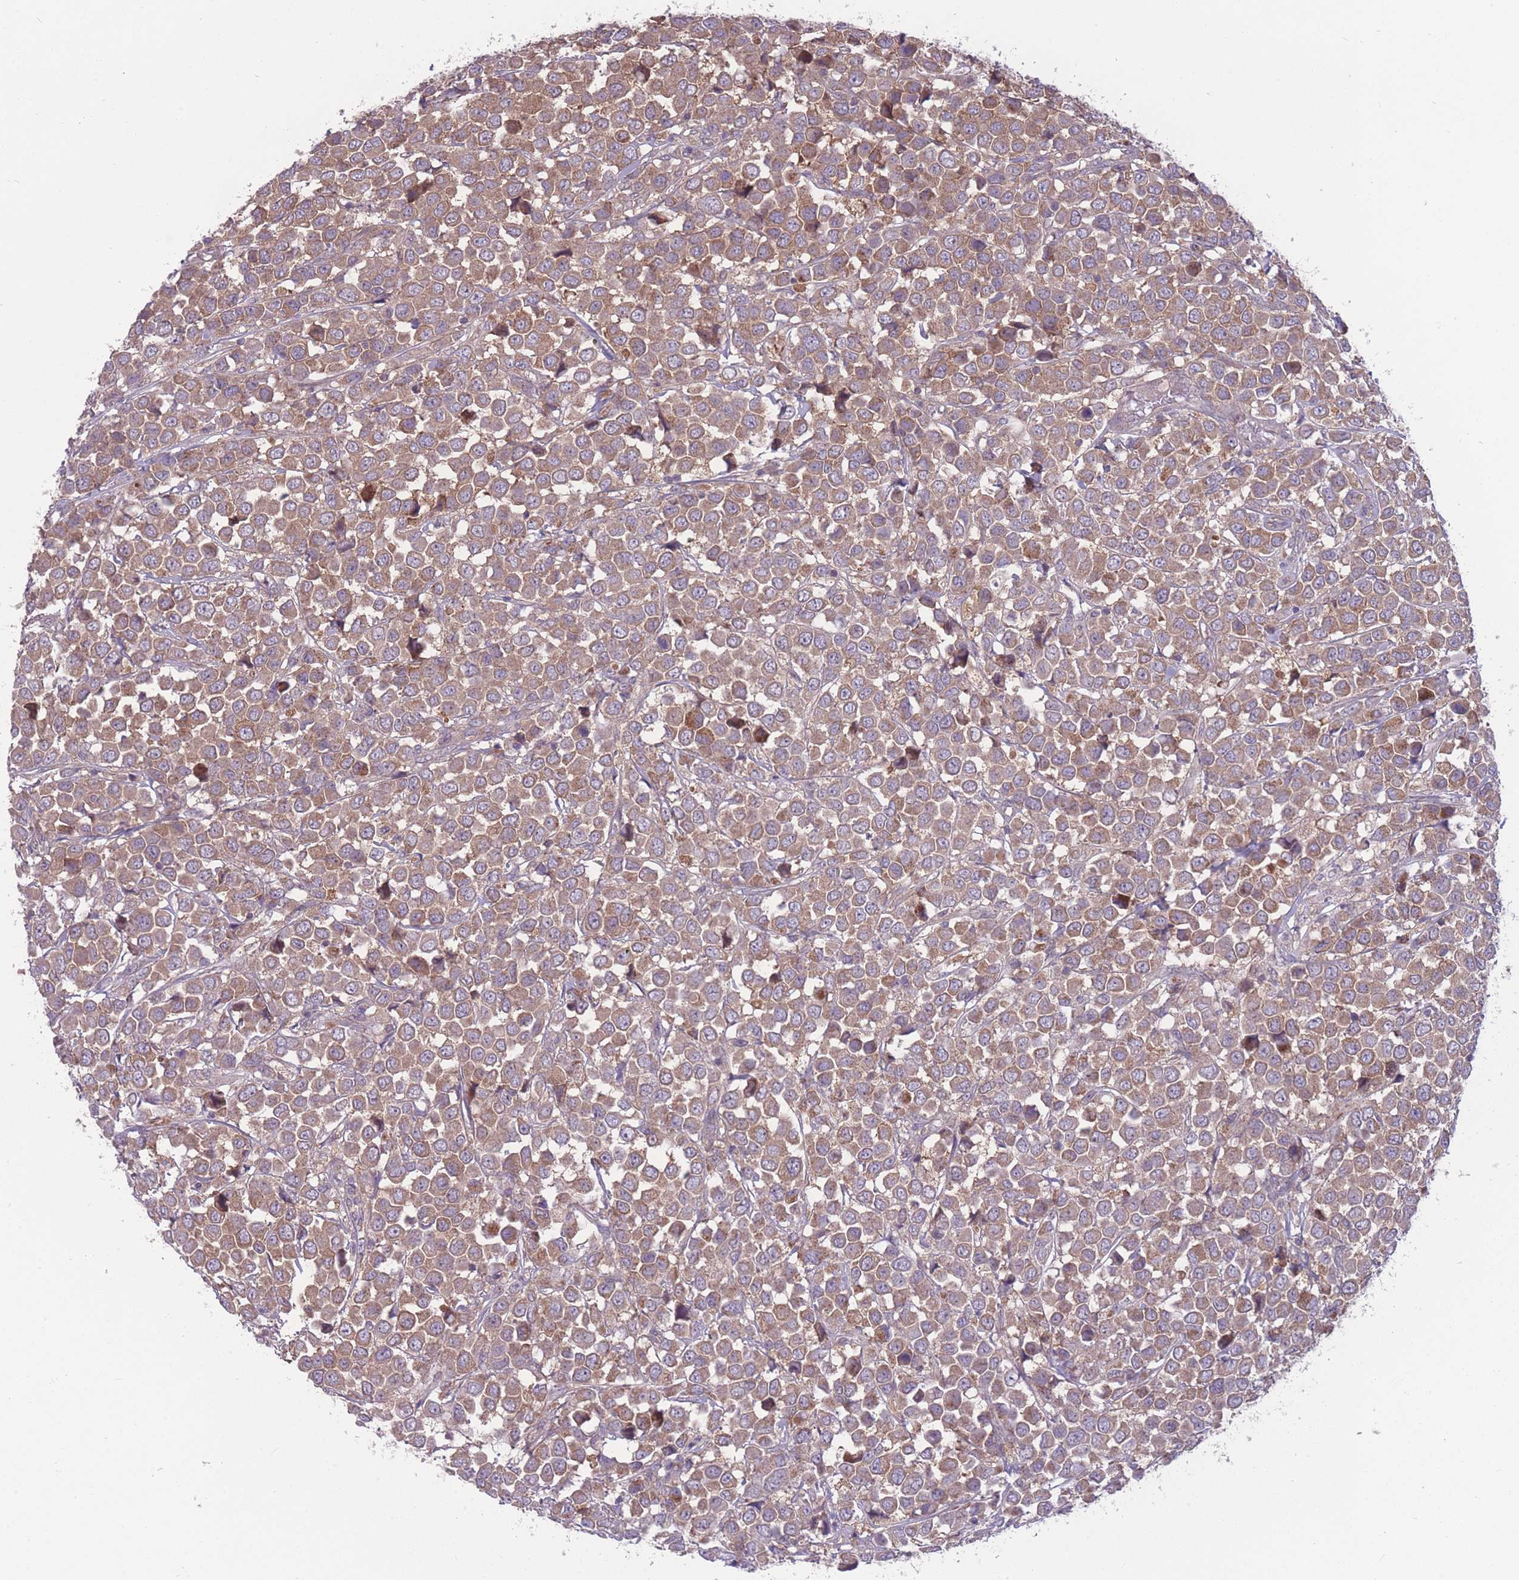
{"staining": {"intensity": "moderate", "quantity": ">75%", "location": "cytoplasmic/membranous"}, "tissue": "breast cancer", "cell_type": "Tumor cells", "image_type": "cancer", "snomed": [{"axis": "morphology", "description": "Duct carcinoma"}, {"axis": "topography", "description": "Breast"}], "caption": "A micrograph showing moderate cytoplasmic/membranous staining in about >75% of tumor cells in breast invasive ductal carcinoma, as visualized by brown immunohistochemical staining.", "gene": "CCT6B", "patient": {"sex": "female", "age": 61}}